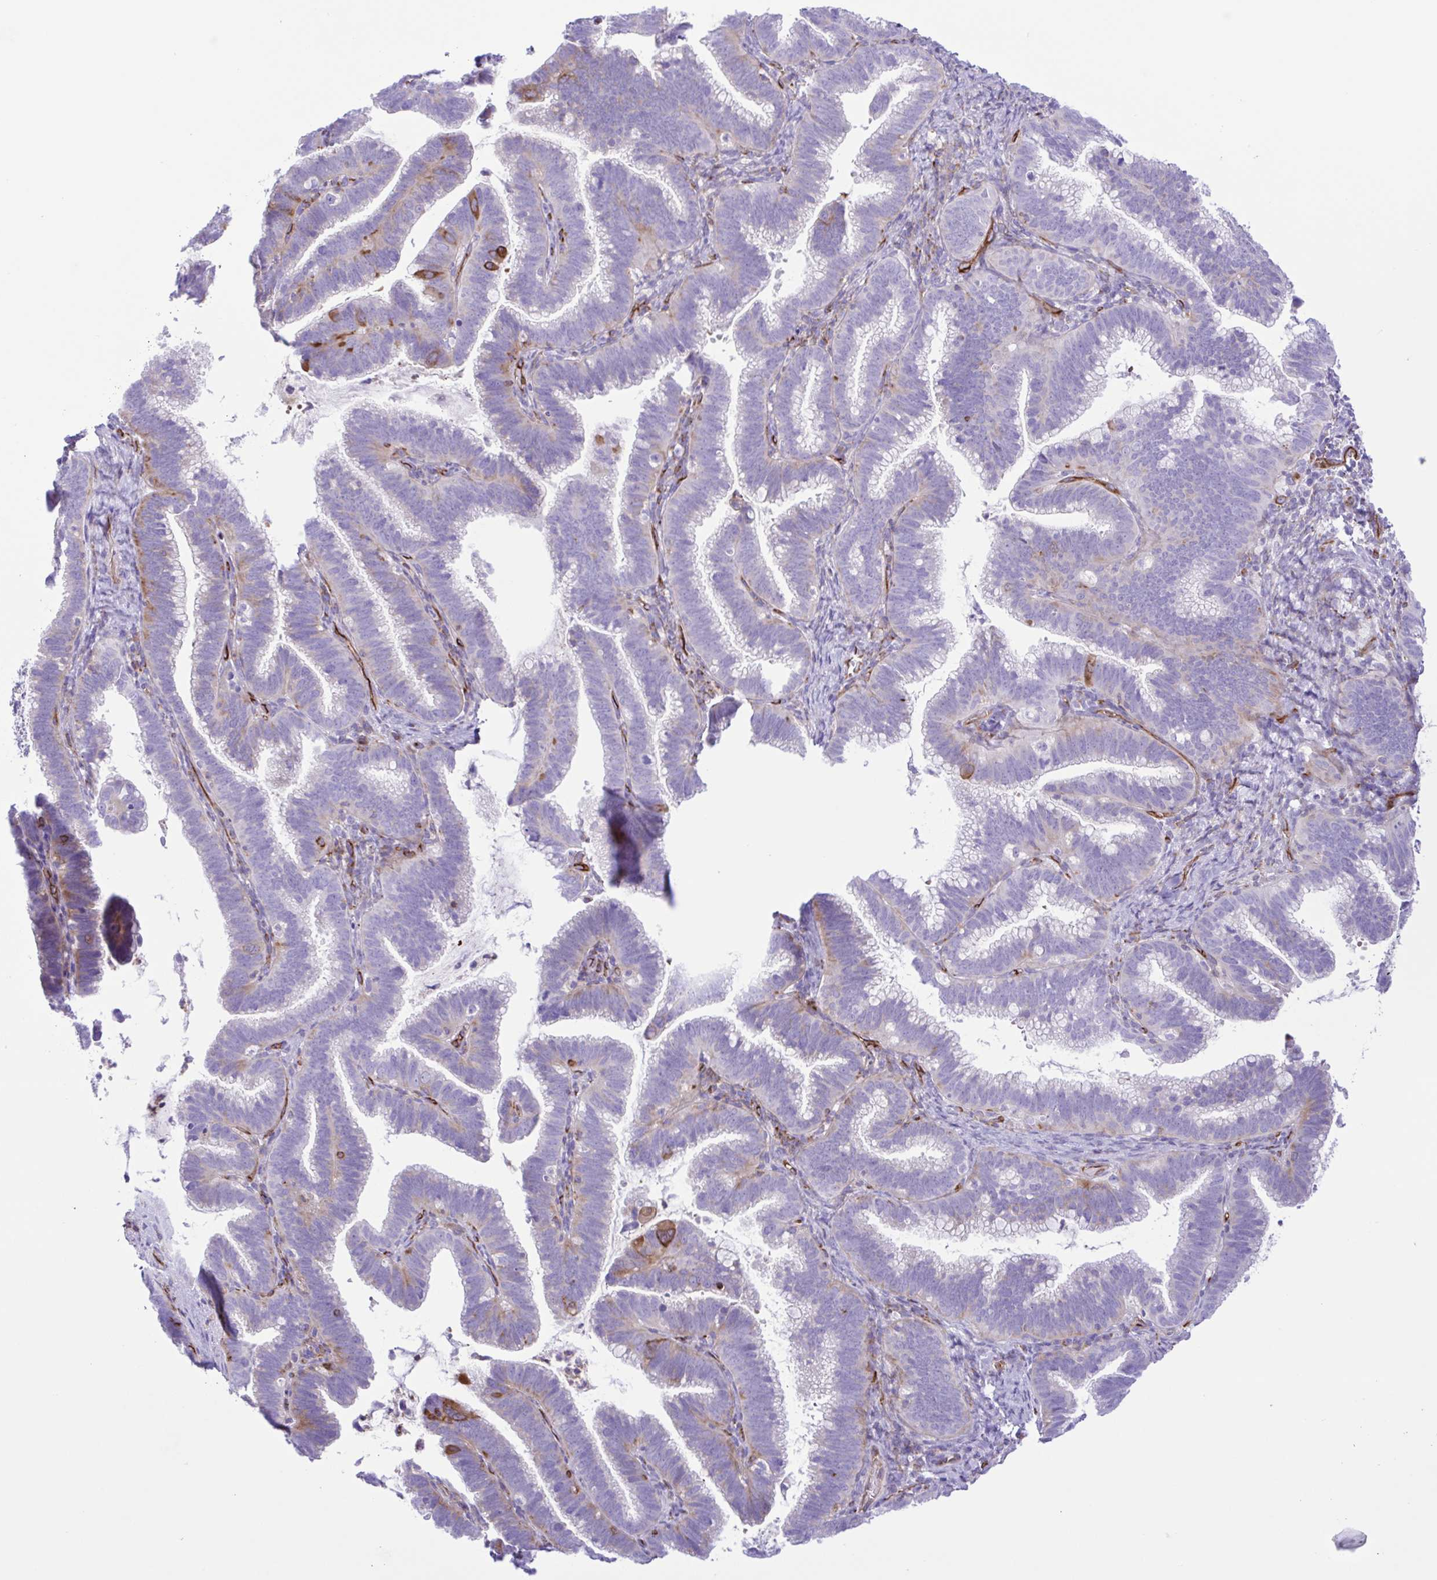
{"staining": {"intensity": "negative", "quantity": "none", "location": "none"}, "tissue": "cervical cancer", "cell_type": "Tumor cells", "image_type": "cancer", "snomed": [{"axis": "morphology", "description": "Adenocarcinoma, NOS"}, {"axis": "topography", "description": "Cervix"}], "caption": "DAB (3,3'-diaminobenzidine) immunohistochemical staining of human cervical cancer (adenocarcinoma) displays no significant staining in tumor cells. (DAB immunohistochemistry (IHC) visualized using brightfield microscopy, high magnification).", "gene": "FLT1", "patient": {"sex": "female", "age": 61}}